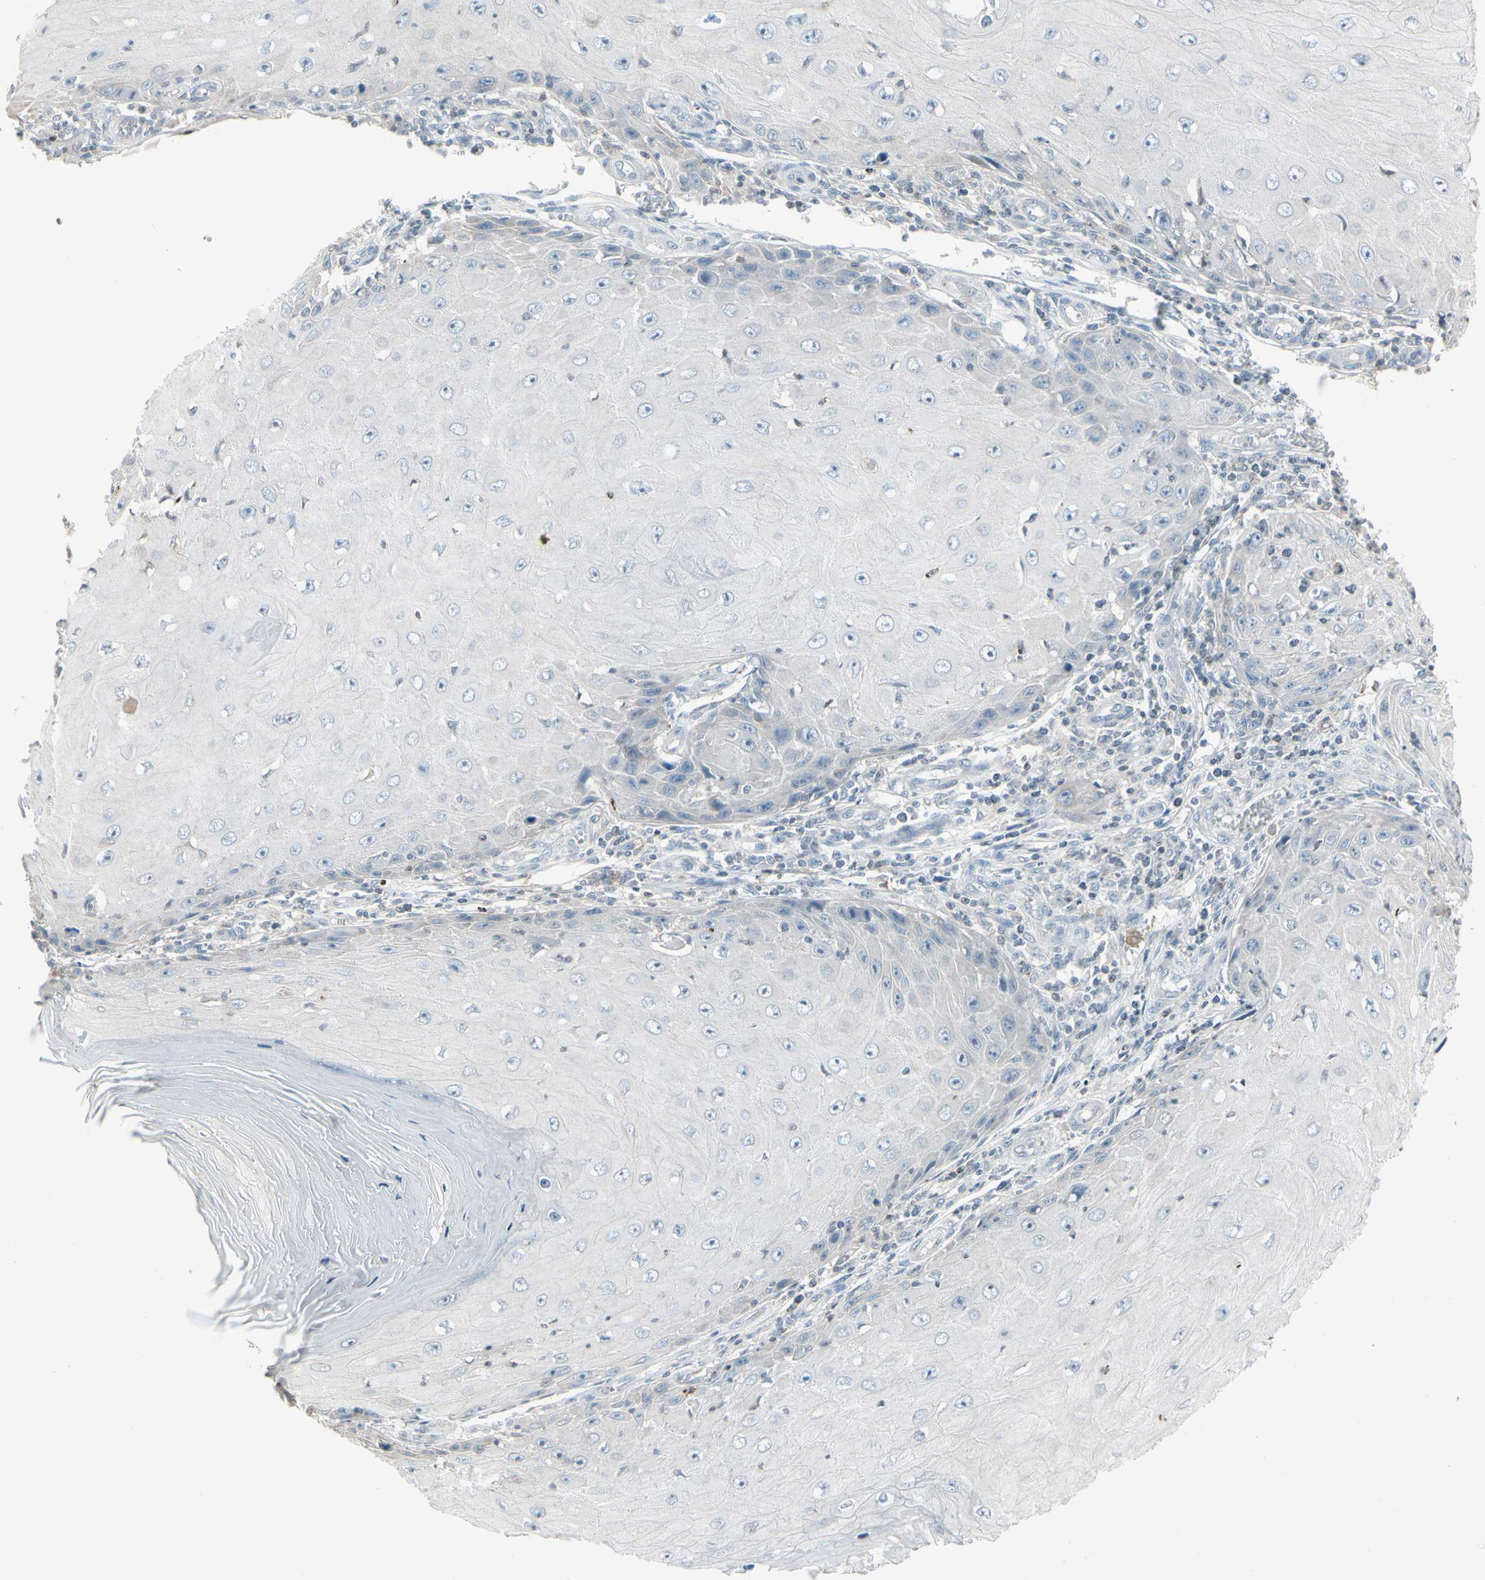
{"staining": {"intensity": "negative", "quantity": "none", "location": "none"}, "tissue": "skin cancer", "cell_type": "Tumor cells", "image_type": "cancer", "snomed": [{"axis": "morphology", "description": "Squamous cell carcinoma, NOS"}, {"axis": "topography", "description": "Skin"}], "caption": "DAB immunohistochemical staining of skin cancer demonstrates no significant expression in tumor cells.", "gene": "ARG2", "patient": {"sex": "female", "age": 73}}